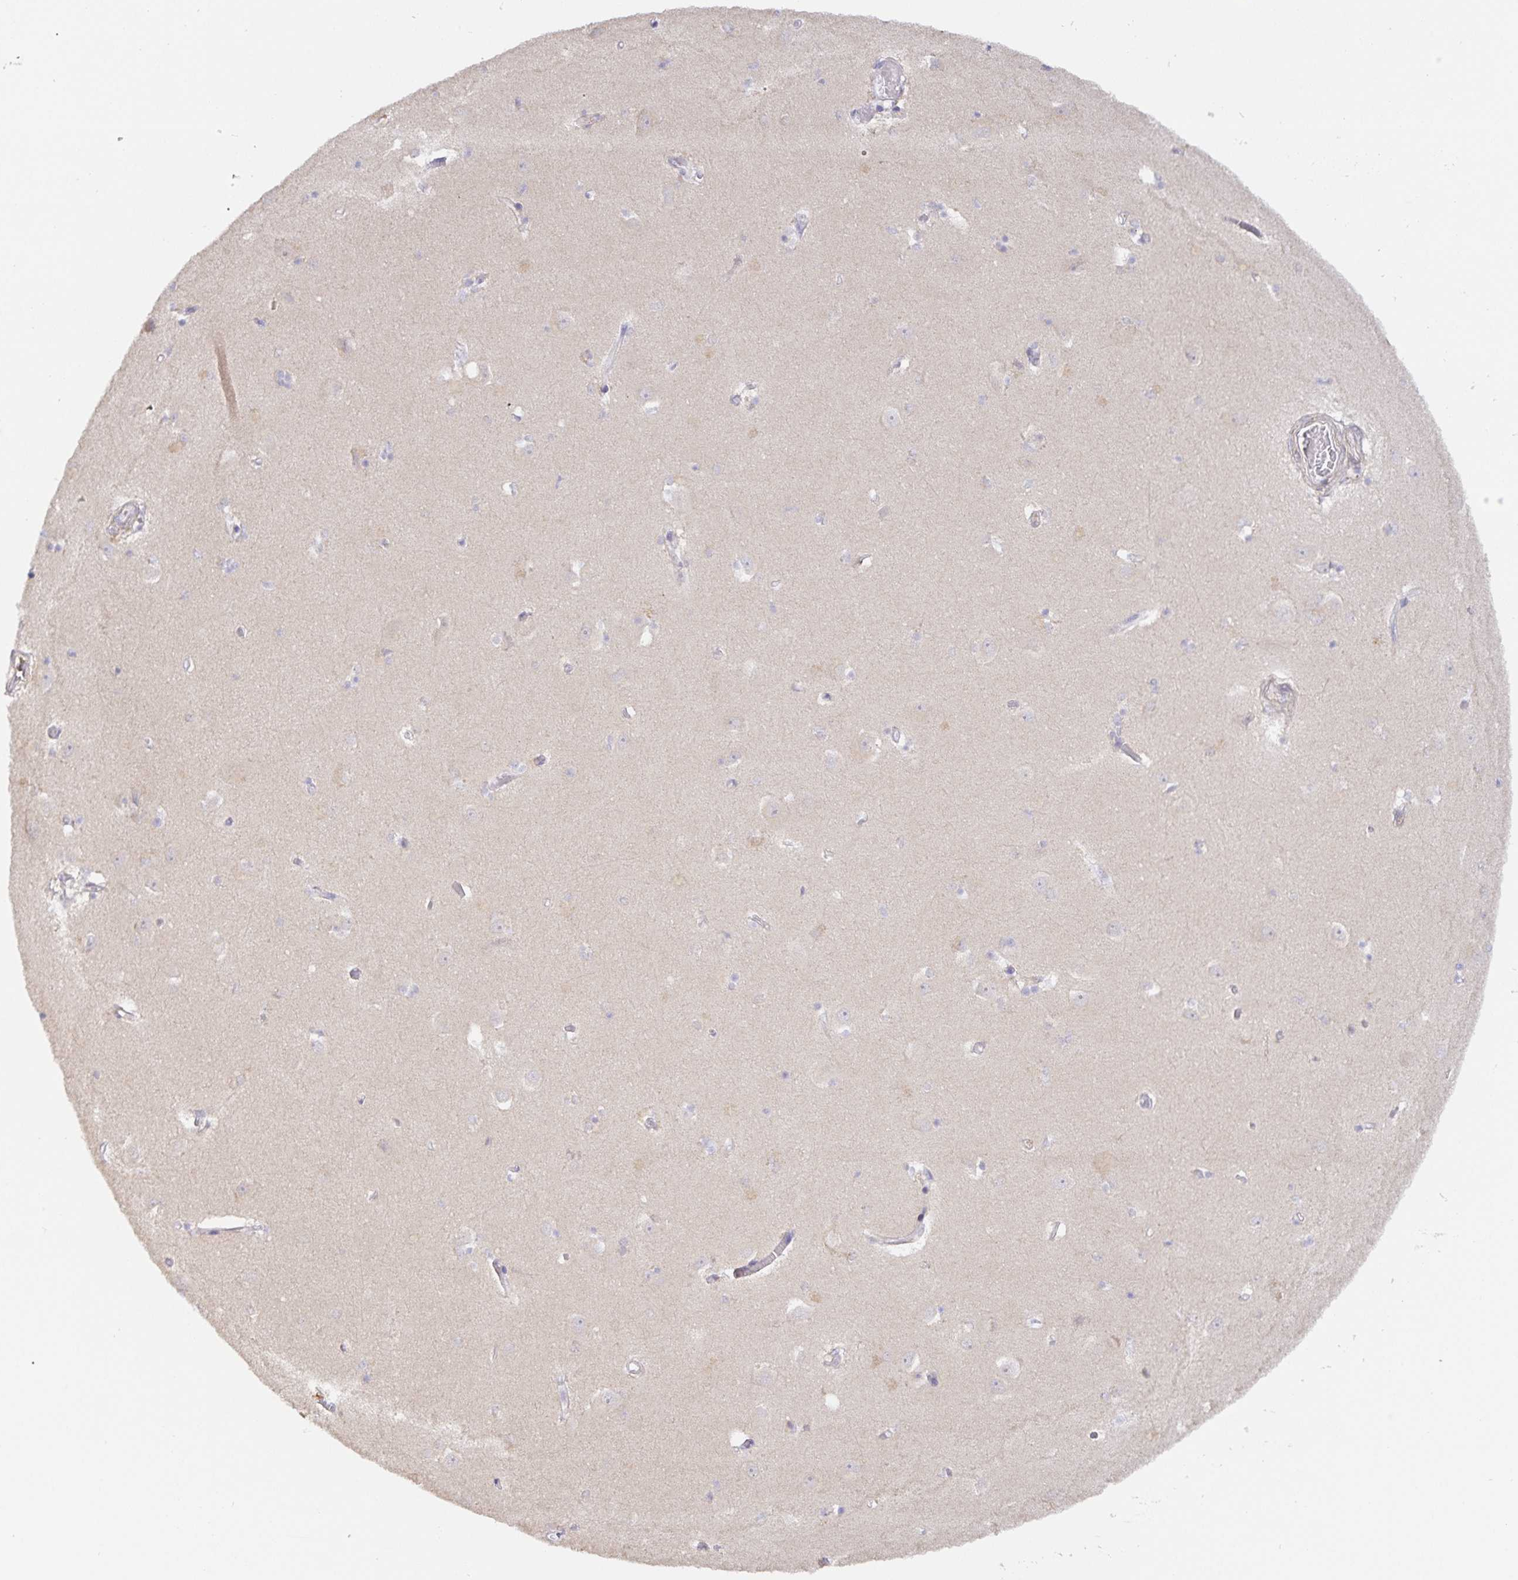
{"staining": {"intensity": "weak", "quantity": "<25%", "location": "cytoplasmic/membranous"}, "tissue": "caudate", "cell_type": "Glial cells", "image_type": "normal", "snomed": [{"axis": "morphology", "description": "Normal tissue, NOS"}, {"axis": "topography", "description": "Lateral ventricle wall"}, {"axis": "topography", "description": "Hippocampus"}], "caption": "Image shows no protein expression in glial cells of benign caudate.", "gene": "ZDHHC11B", "patient": {"sex": "female", "age": 63}}